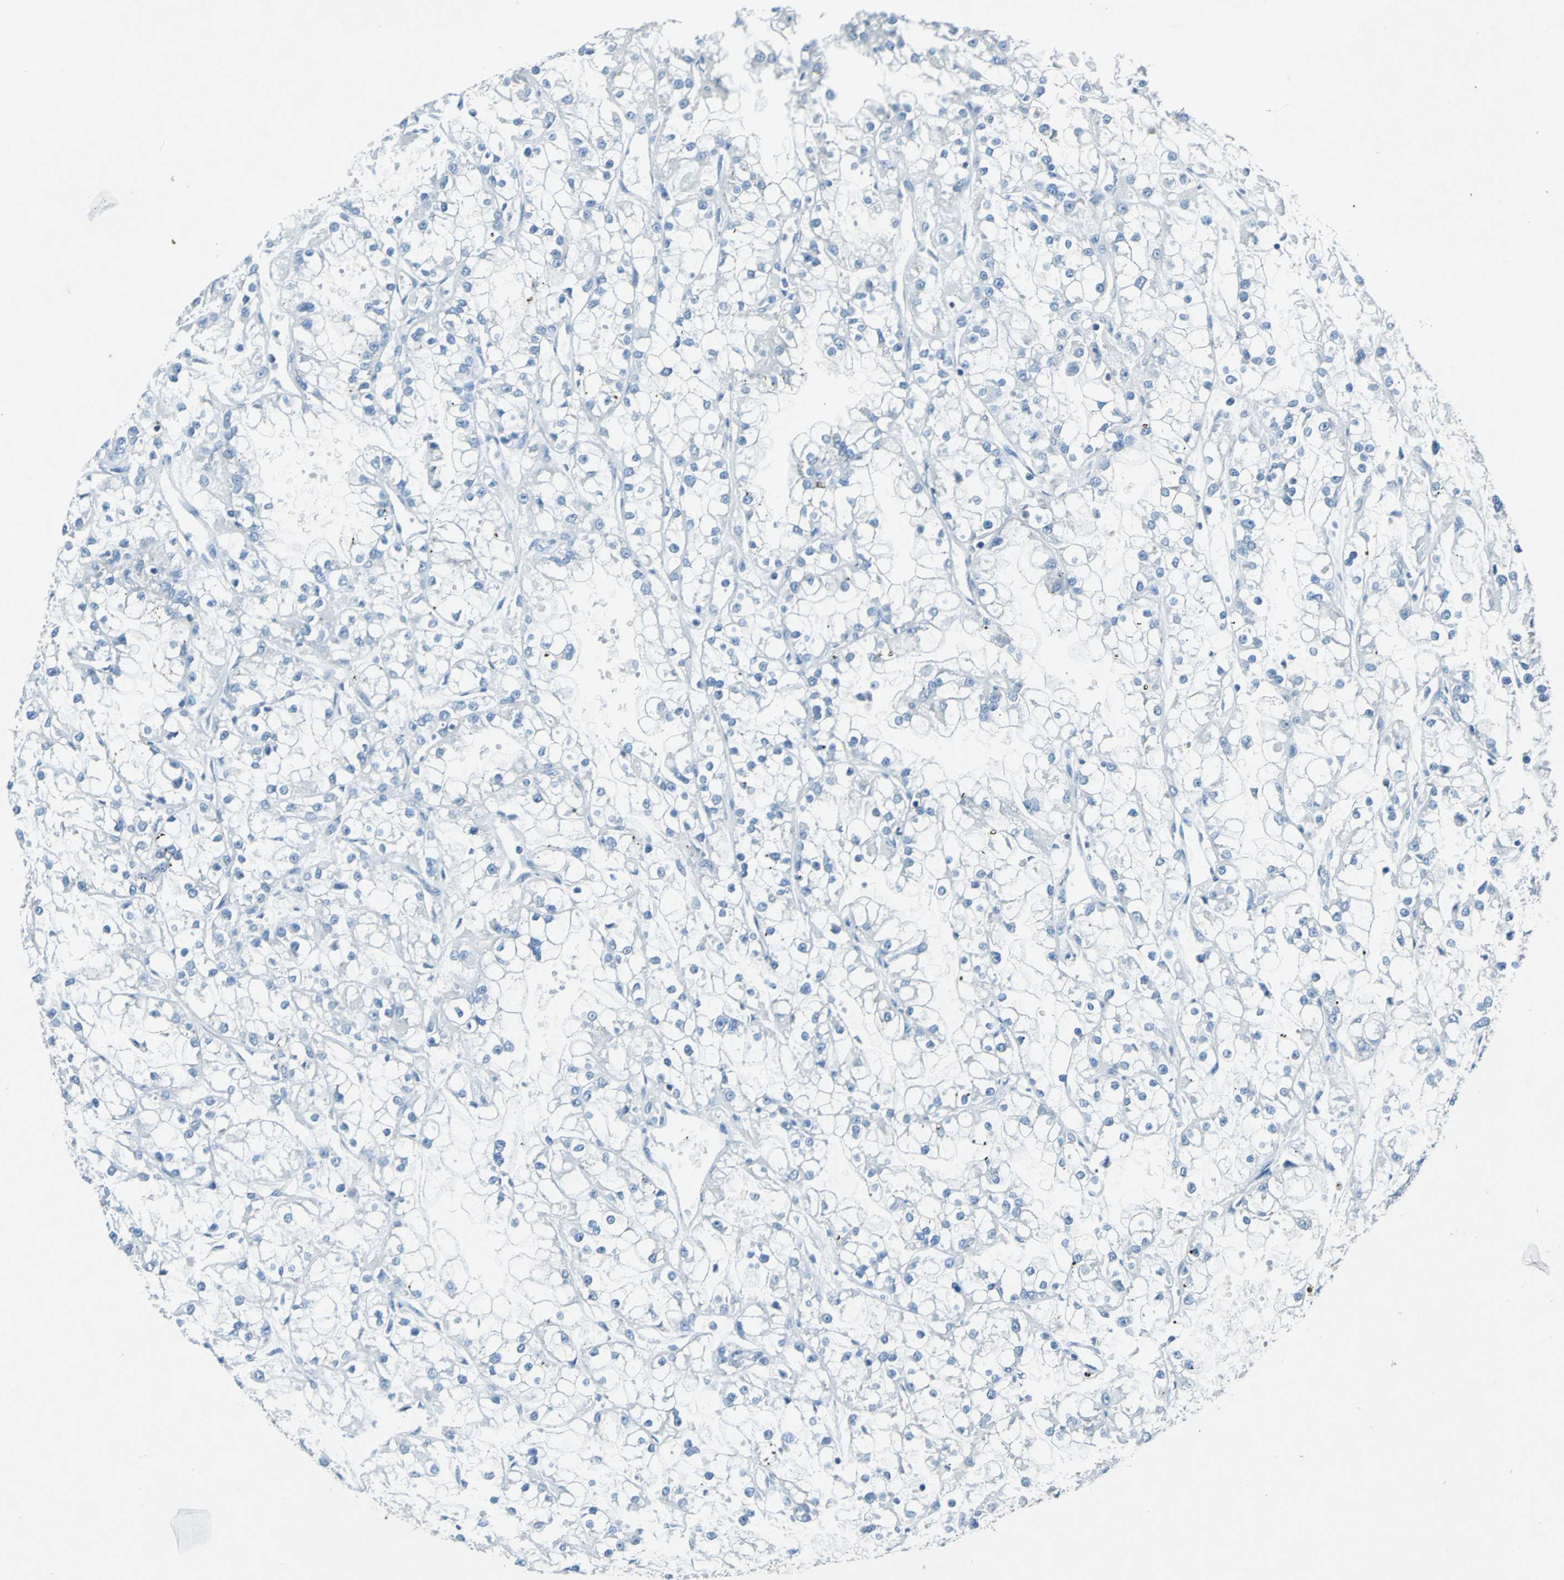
{"staining": {"intensity": "negative", "quantity": "none", "location": "none"}, "tissue": "renal cancer", "cell_type": "Tumor cells", "image_type": "cancer", "snomed": [{"axis": "morphology", "description": "Adenocarcinoma, NOS"}, {"axis": "topography", "description": "Kidney"}], "caption": "Renal adenocarcinoma stained for a protein using IHC demonstrates no expression tumor cells.", "gene": "RPS13", "patient": {"sex": "female", "age": 52}}